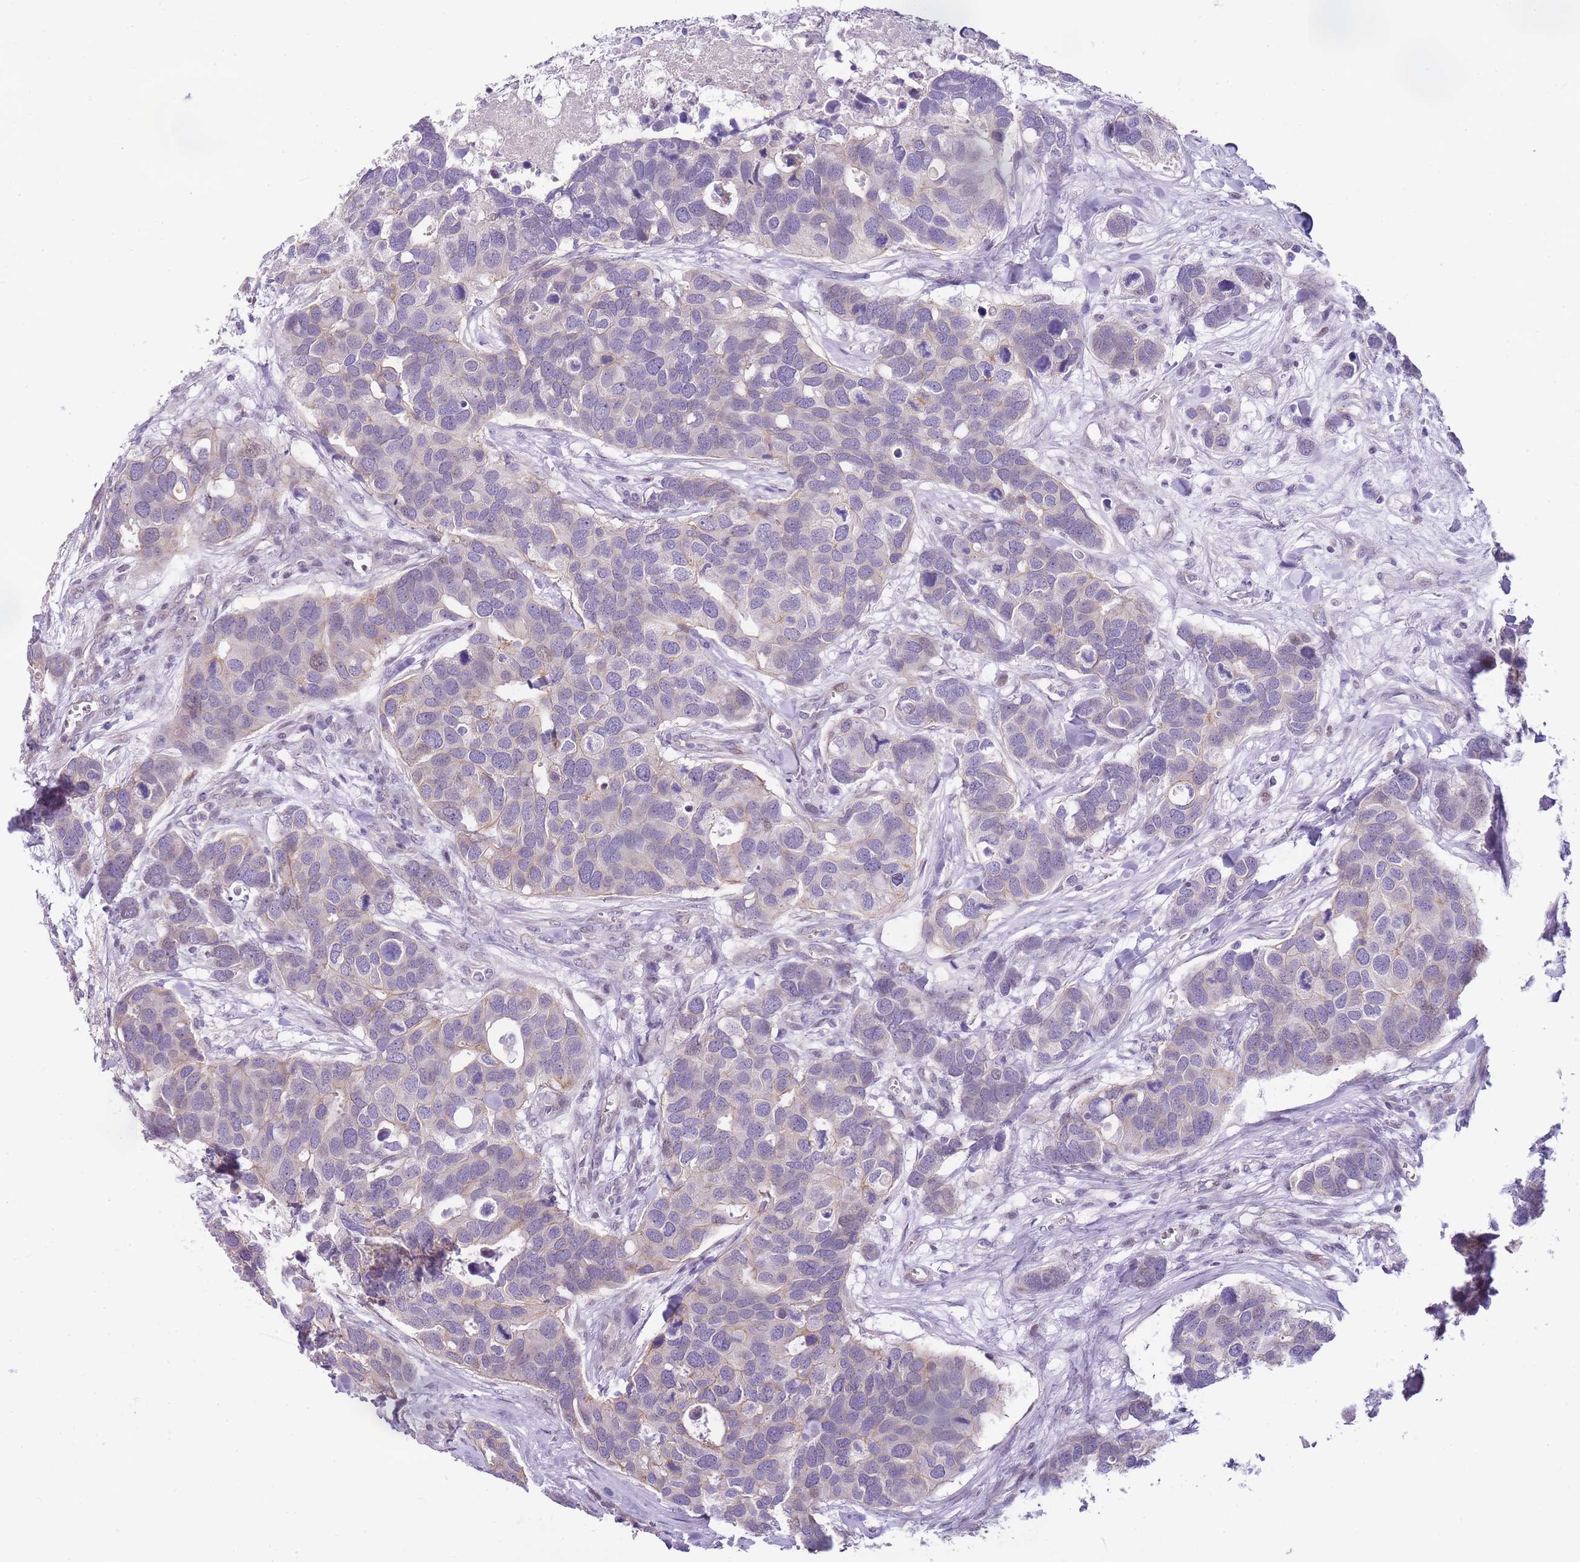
{"staining": {"intensity": "moderate", "quantity": "<25%", "location": "cytoplasmic/membranous"}, "tissue": "breast cancer", "cell_type": "Tumor cells", "image_type": "cancer", "snomed": [{"axis": "morphology", "description": "Duct carcinoma"}, {"axis": "topography", "description": "Breast"}], "caption": "The photomicrograph reveals a brown stain indicating the presence of a protein in the cytoplasmic/membranous of tumor cells in breast cancer. Immunohistochemistry stains the protein of interest in brown and the nuclei are stained blue.", "gene": "CLBA1", "patient": {"sex": "female", "age": 83}}